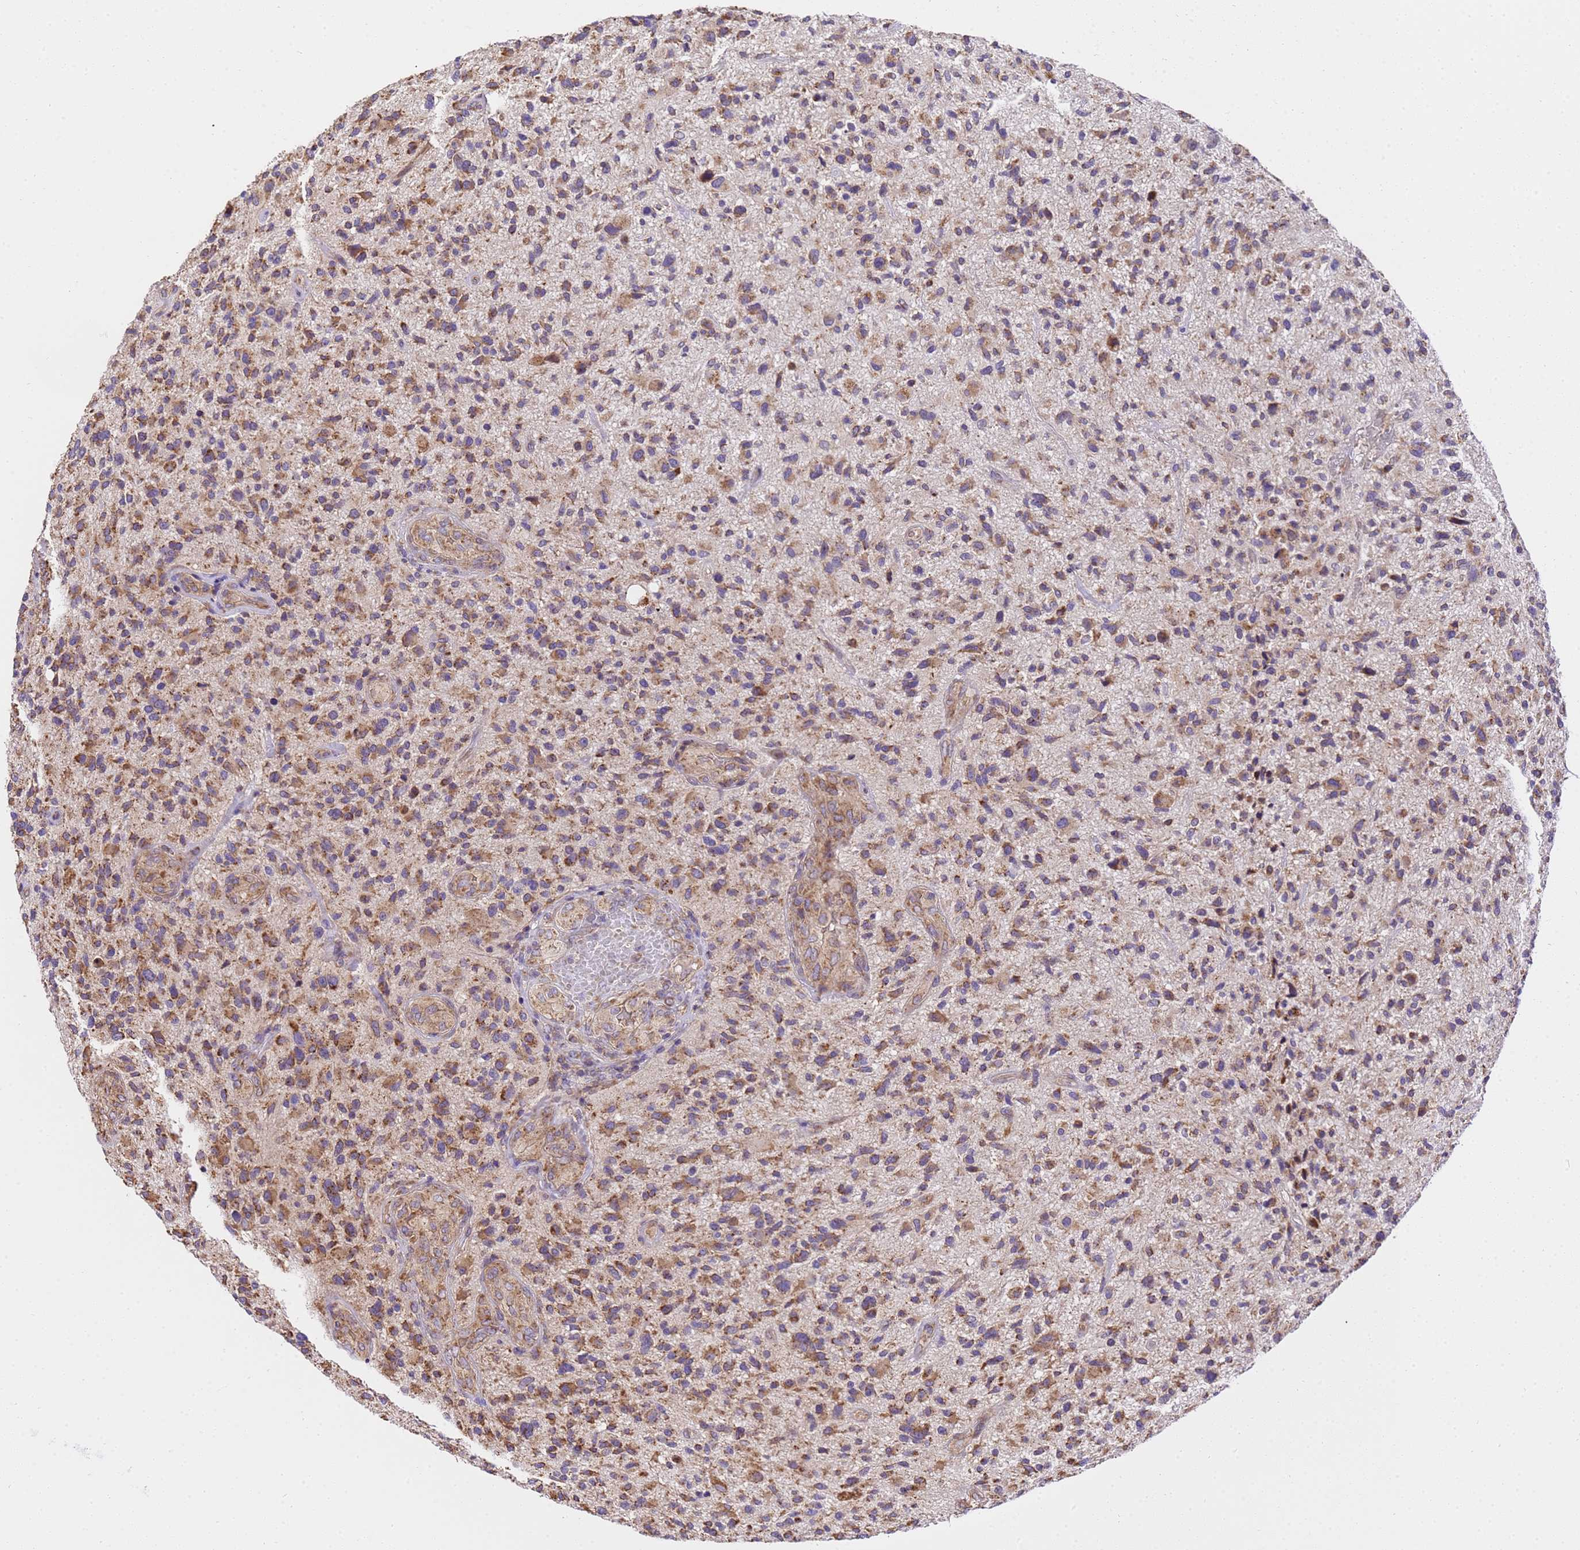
{"staining": {"intensity": "moderate", "quantity": "25%-75%", "location": "cytoplasmic/membranous"}, "tissue": "glioma", "cell_type": "Tumor cells", "image_type": "cancer", "snomed": [{"axis": "morphology", "description": "Glioma, malignant, High grade"}, {"axis": "topography", "description": "Brain"}], "caption": "IHC (DAB (3,3'-diaminobenzidine)) staining of human glioma reveals moderate cytoplasmic/membranous protein positivity in approximately 25%-75% of tumor cells. (Stains: DAB in brown, nuclei in blue, Microscopy: brightfield microscopy at high magnification).", "gene": "LRRIQ1", "patient": {"sex": "male", "age": 47}}